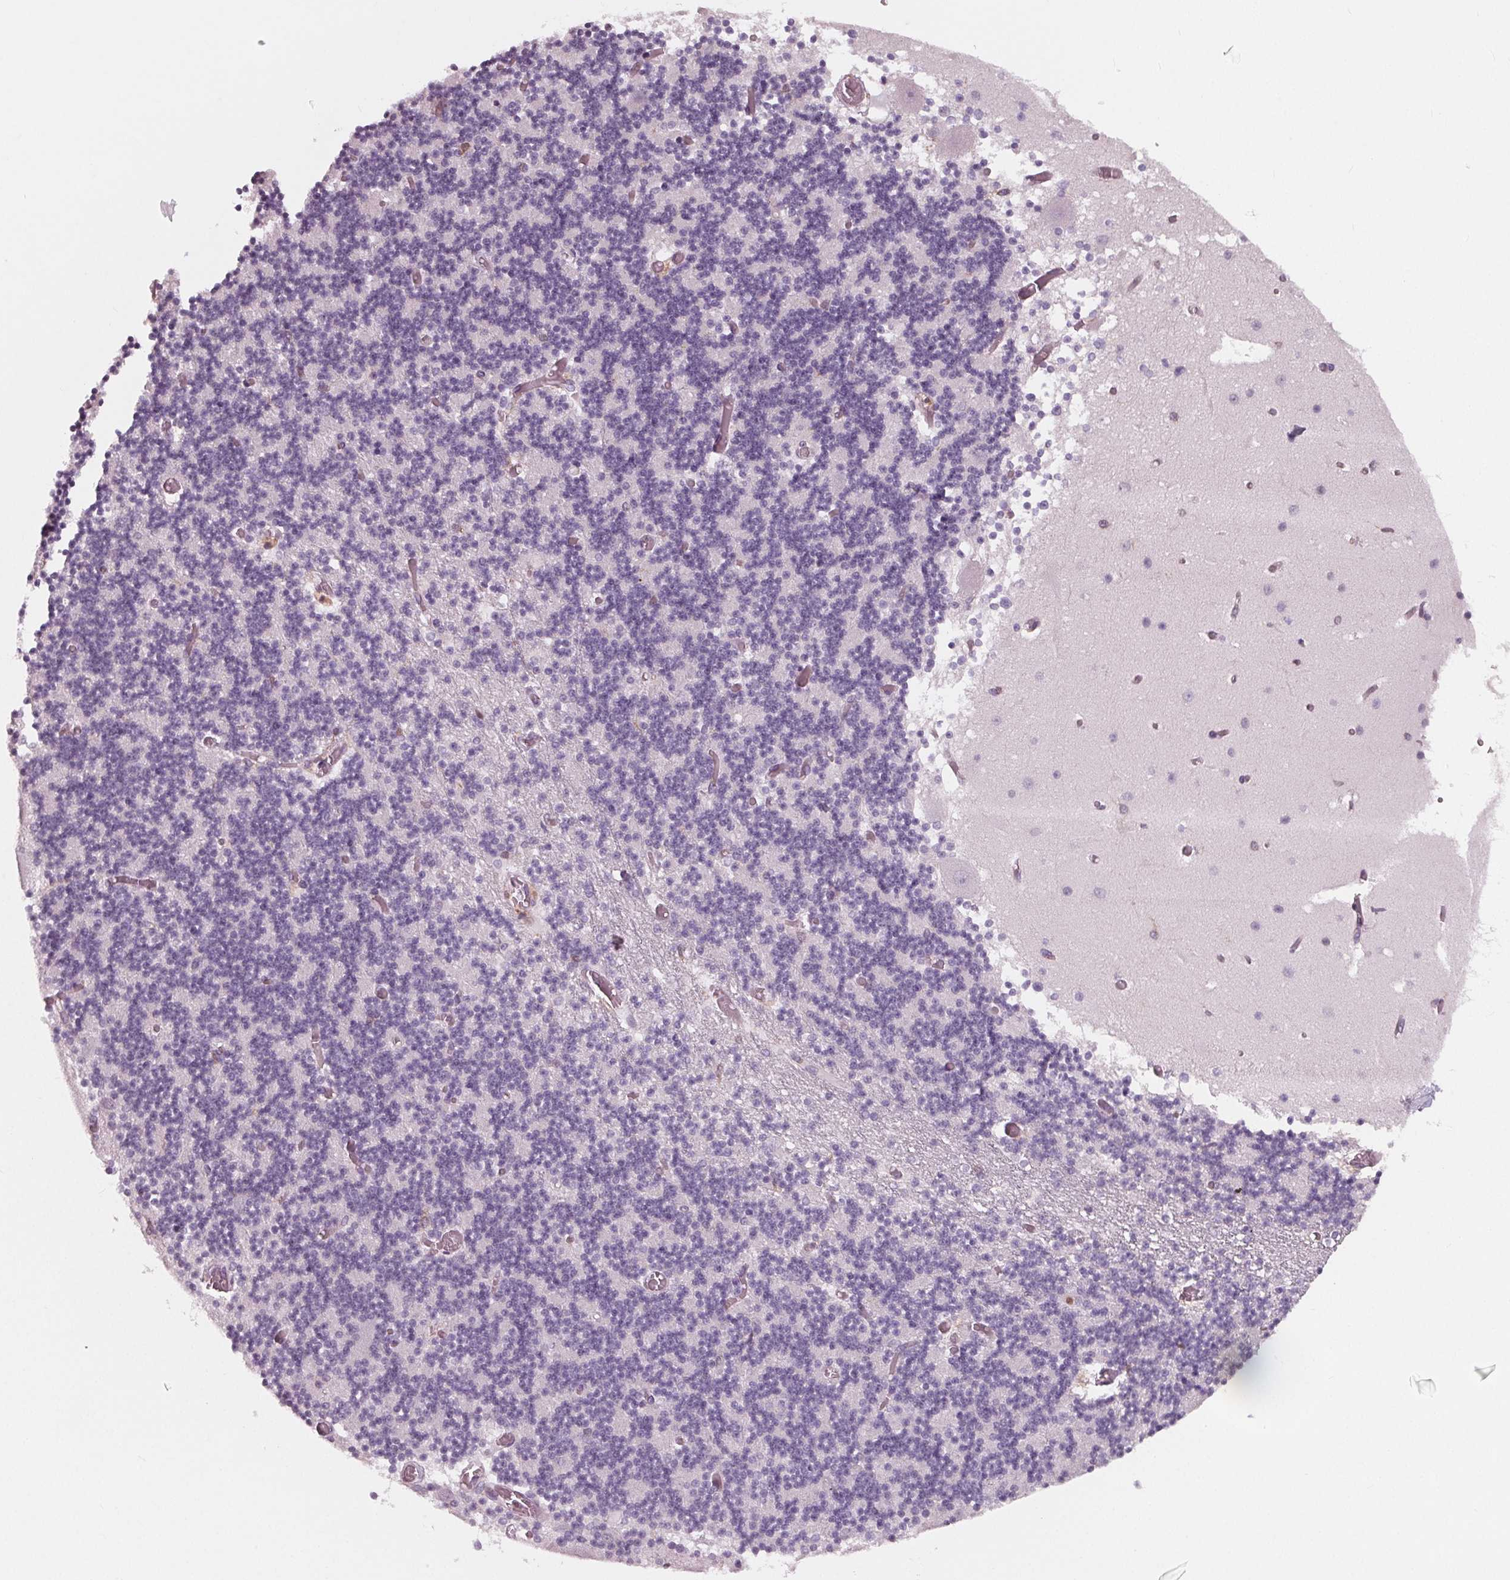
{"staining": {"intensity": "negative", "quantity": "none", "location": "none"}, "tissue": "cerebellum", "cell_type": "Cells in granular layer", "image_type": "normal", "snomed": [{"axis": "morphology", "description": "Normal tissue, NOS"}, {"axis": "topography", "description": "Cerebellum"}], "caption": "A high-resolution histopathology image shows immunohistochemistry staining of benign cerebellum, which exhibits no significant staining in cells in granular layer.", "gene": "ARHGAP25", "patient": {"sex": "female", "age": 28}}